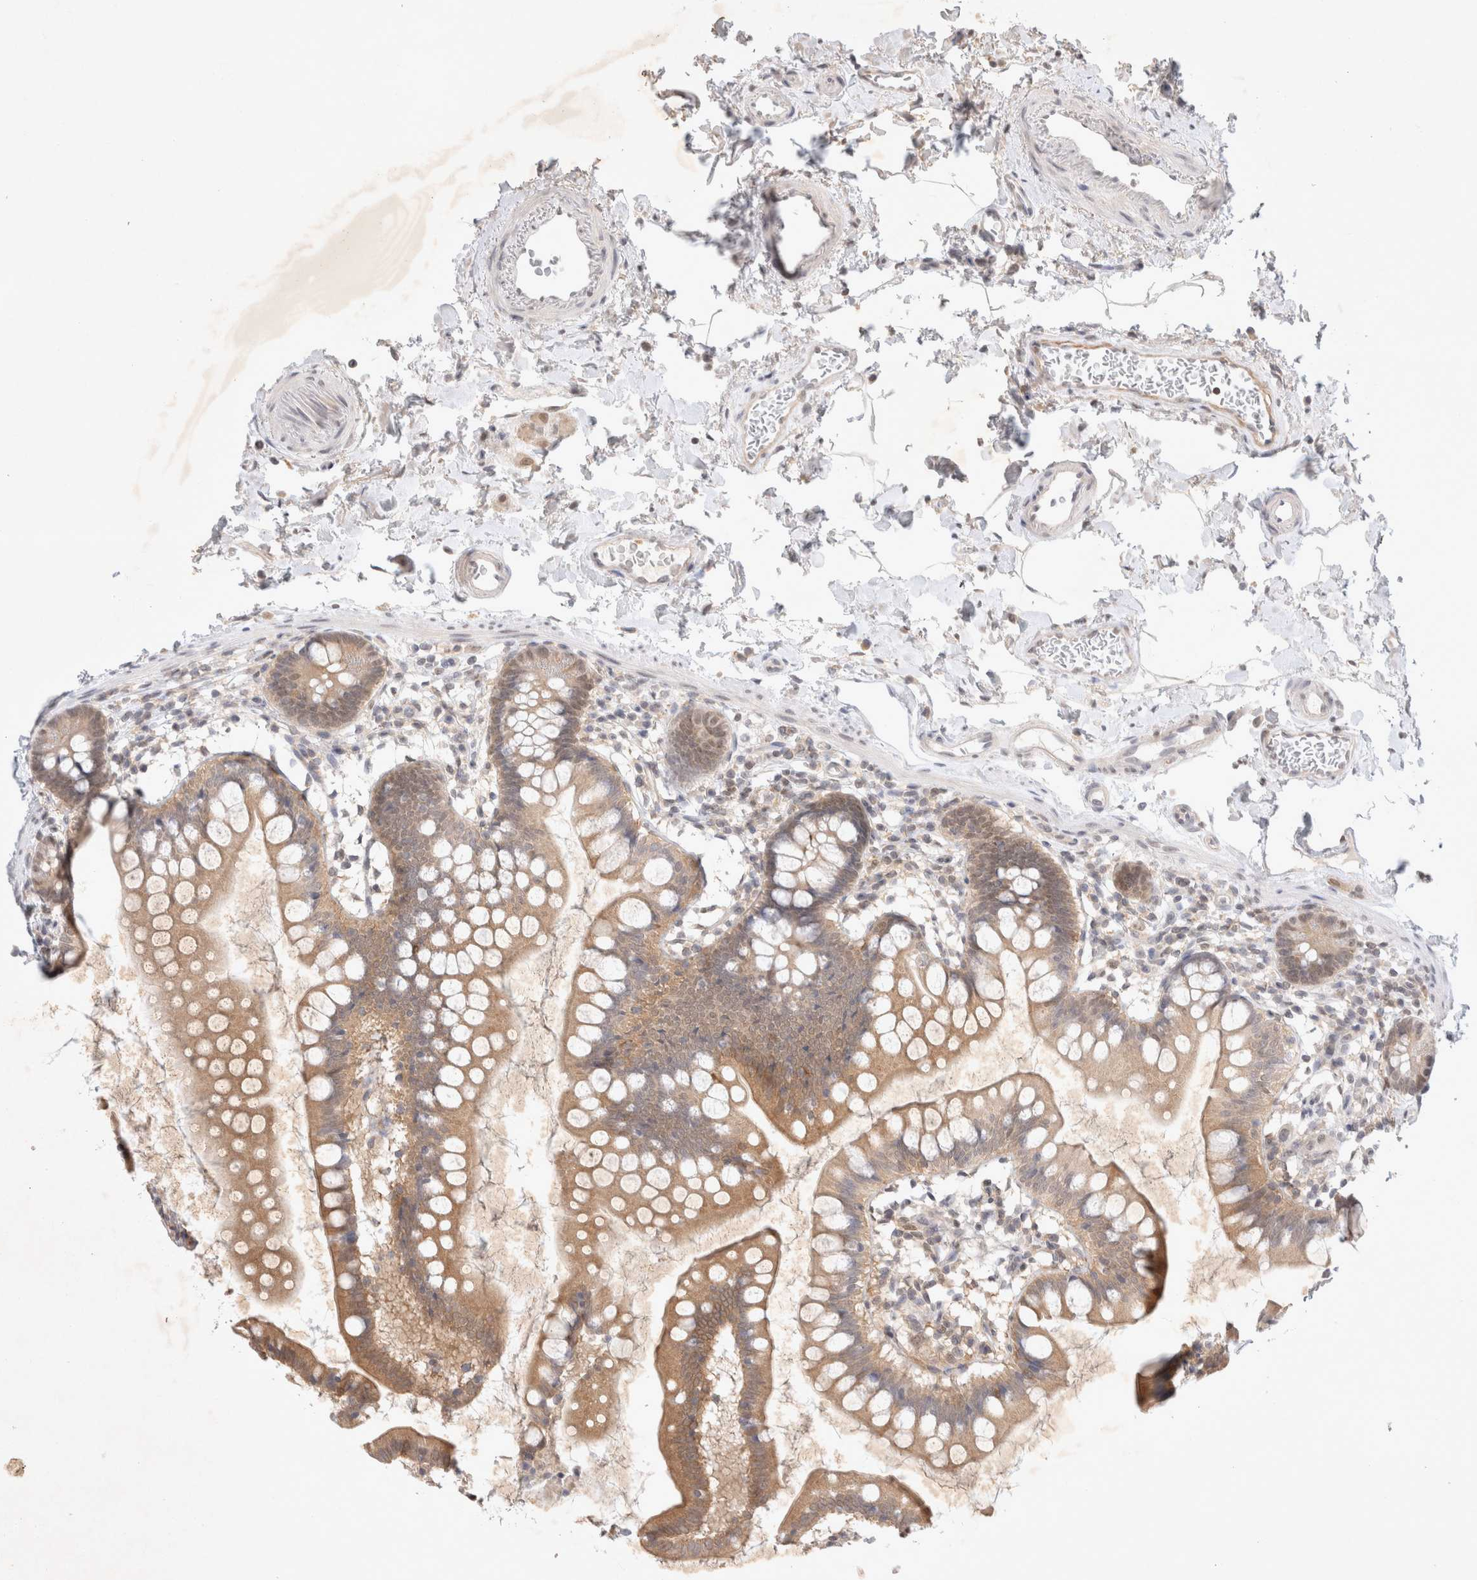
{"staining": {"intensity": "moderate", "quantity": "<25%", "location": "cytoplasmic/membranous"}, "tissue": "small intestine", "cell_type": "Glandular cells", "image_type": "normal", "snomed": [{"axis": "morphology", "description": "Normal tissue, NOS"}, {"axis": "topography", "description": "Small intestine"}], "caption": "IHC (DAB) staining of unremarkable small intestine exhibits moderate cytoplasmic/membranous protein expression in approximately <25% of glandular cells. (Brightfield microscopy of DAB IHC at high magnification).", "gene": "FBXO42", "patient": {"sex": "female", "age": 84}}